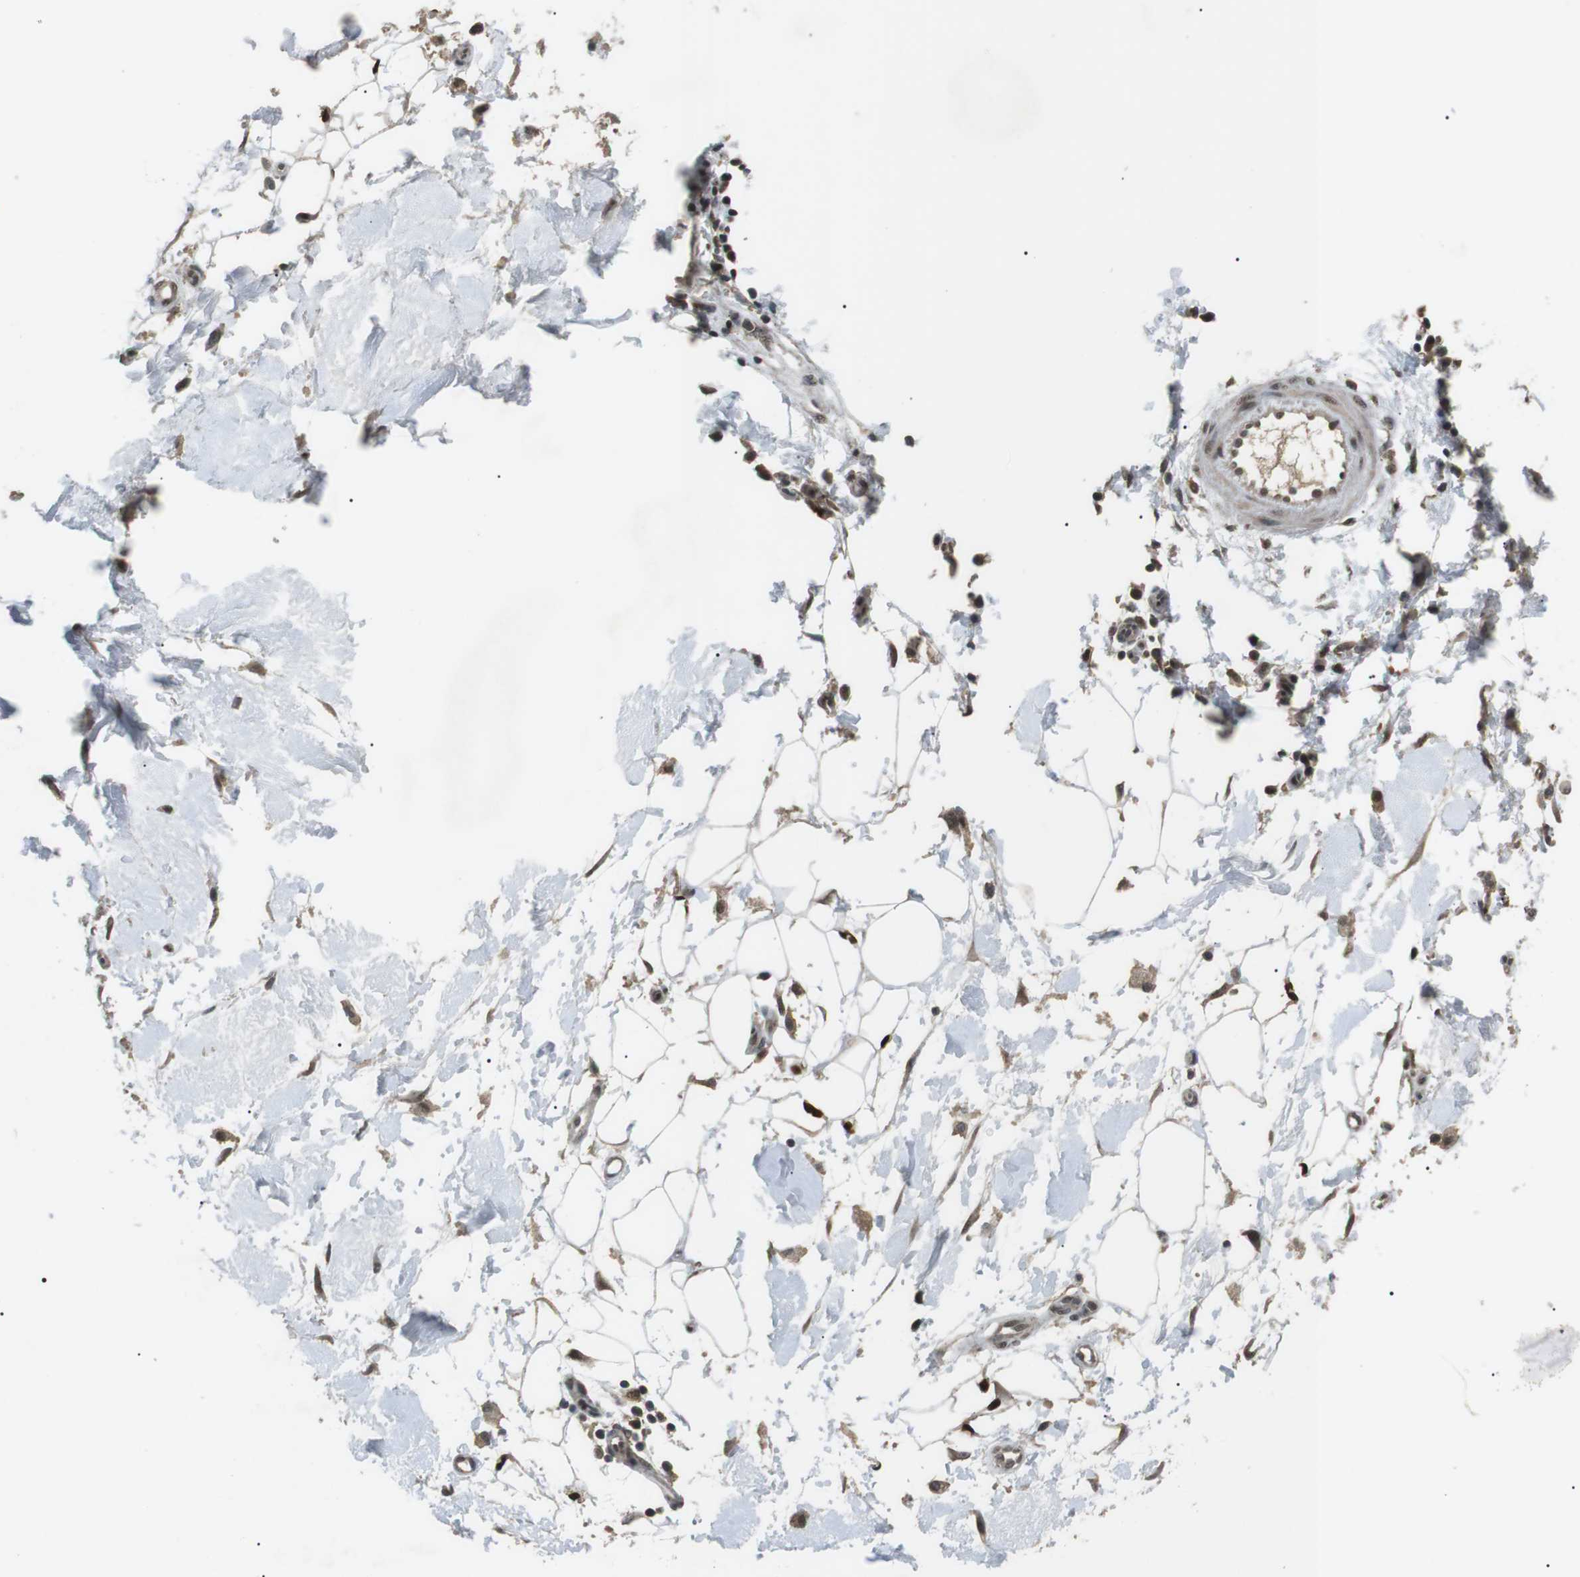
{"staining": {"intensity": "moderate", "quantity": ">75%", "location": "cytoplasmic/membranous,nuclear"}, "tissue": "adipose tissue", "cell_type": "Adipocytes", "image_type": "normal", "snomed": [{"axis": "morphology", "description": "Normal tissue, NOS"}, {"axis": "morphology", "description": "Squamous cell carcinoma, NOS"}, {"axis": "topography", "description": "Skin"}, {"axis": "topography", "description": "Peripheral nerve tissue"}], "caption": "A brown stain highlights moderate cytoplasmic/membranous,nuclear expression of a protein in adipocytes of normal adipose tissue.", "gene": "ORAI3", "patient": {"sex": "male", "age": 83}}